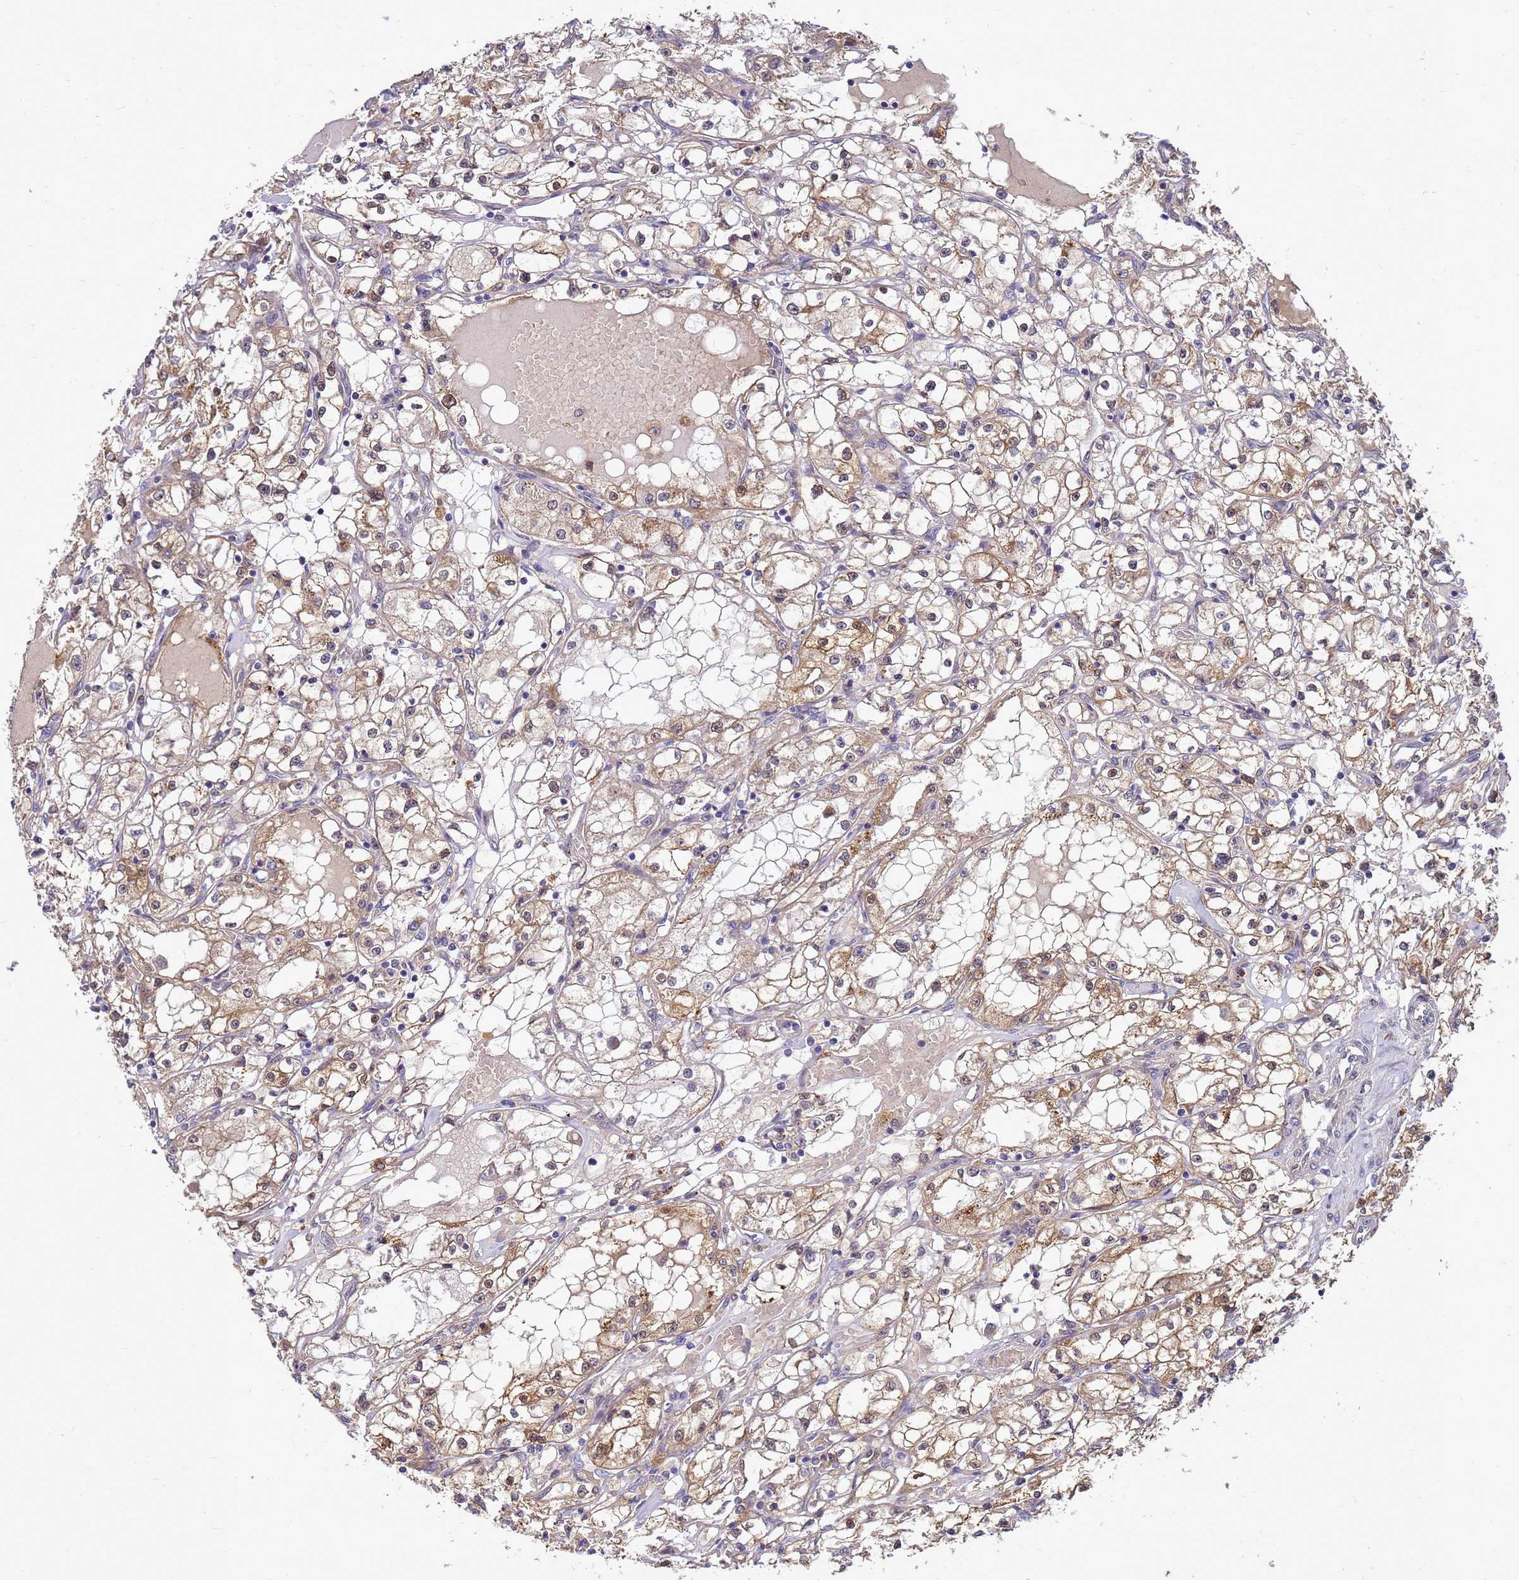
{"staining": {"intensity": "moderate", "quantity": "25%-75%", "location": "cytoplasmic/membranous,nuclear"}, "tissue": "renal cancer", "cell_type": "Tumor cells", "image_type": "cancer", "snomed": [{"axis": "morphology", "description": "Adenocarcinoma, NOS"}, {"axis": "topography", "description": "Kidney"}], "caption": "This photomicrograph reveals immunohistochemistry (IHC) staining of renal cancer (adenocarcinoma), with medium moderate cytoplasmic/membranous and nuclear staining in about 25%-75% of tumor cells.", "gene": "EIF4EBP3", "patient": {"sex": "male", "age": 56}}